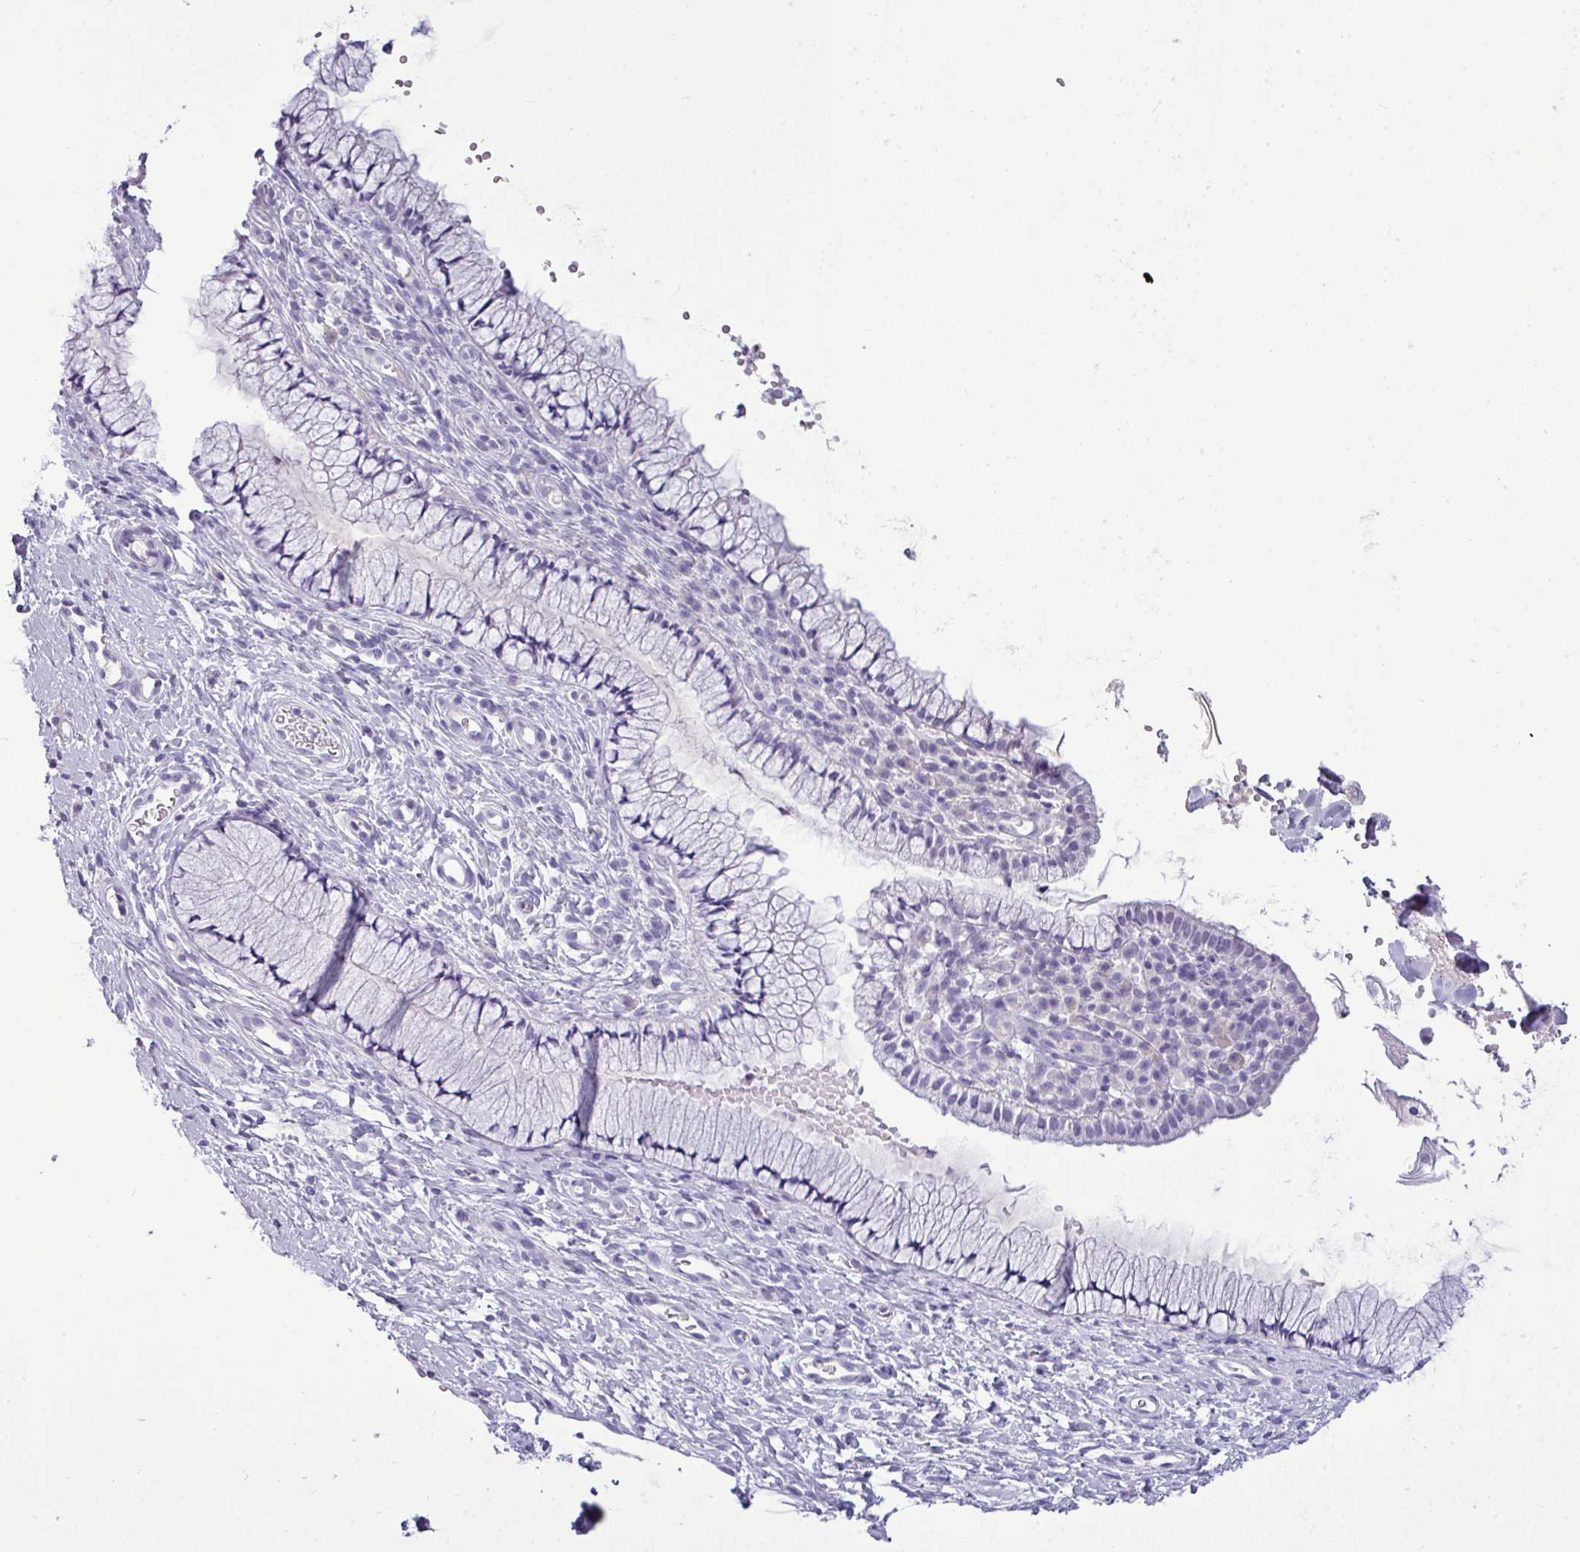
{"staining": {"intensity": "negative", "quantity": "none", "location": "none"}, "tissue": "cervix", "cell_type": "Glandular cells", "image_type": "normal", "snomed": [{"axis": "morphology", "description": "Normal tissue, NOS"}, {"axis": "topography", "description": "Cervix"}], "caption": "IHC micrograph of benign human cervix stained for a protein (brown), which demonstrates no staining in glandular cells. (DAB (3,3'-diaminobenzidine) immunohistochemistry (IHC) visualized using brightfield microscopy, high magnification).", "gene": "TMEM91", "patient": {"sex": "female", "age": 36}}